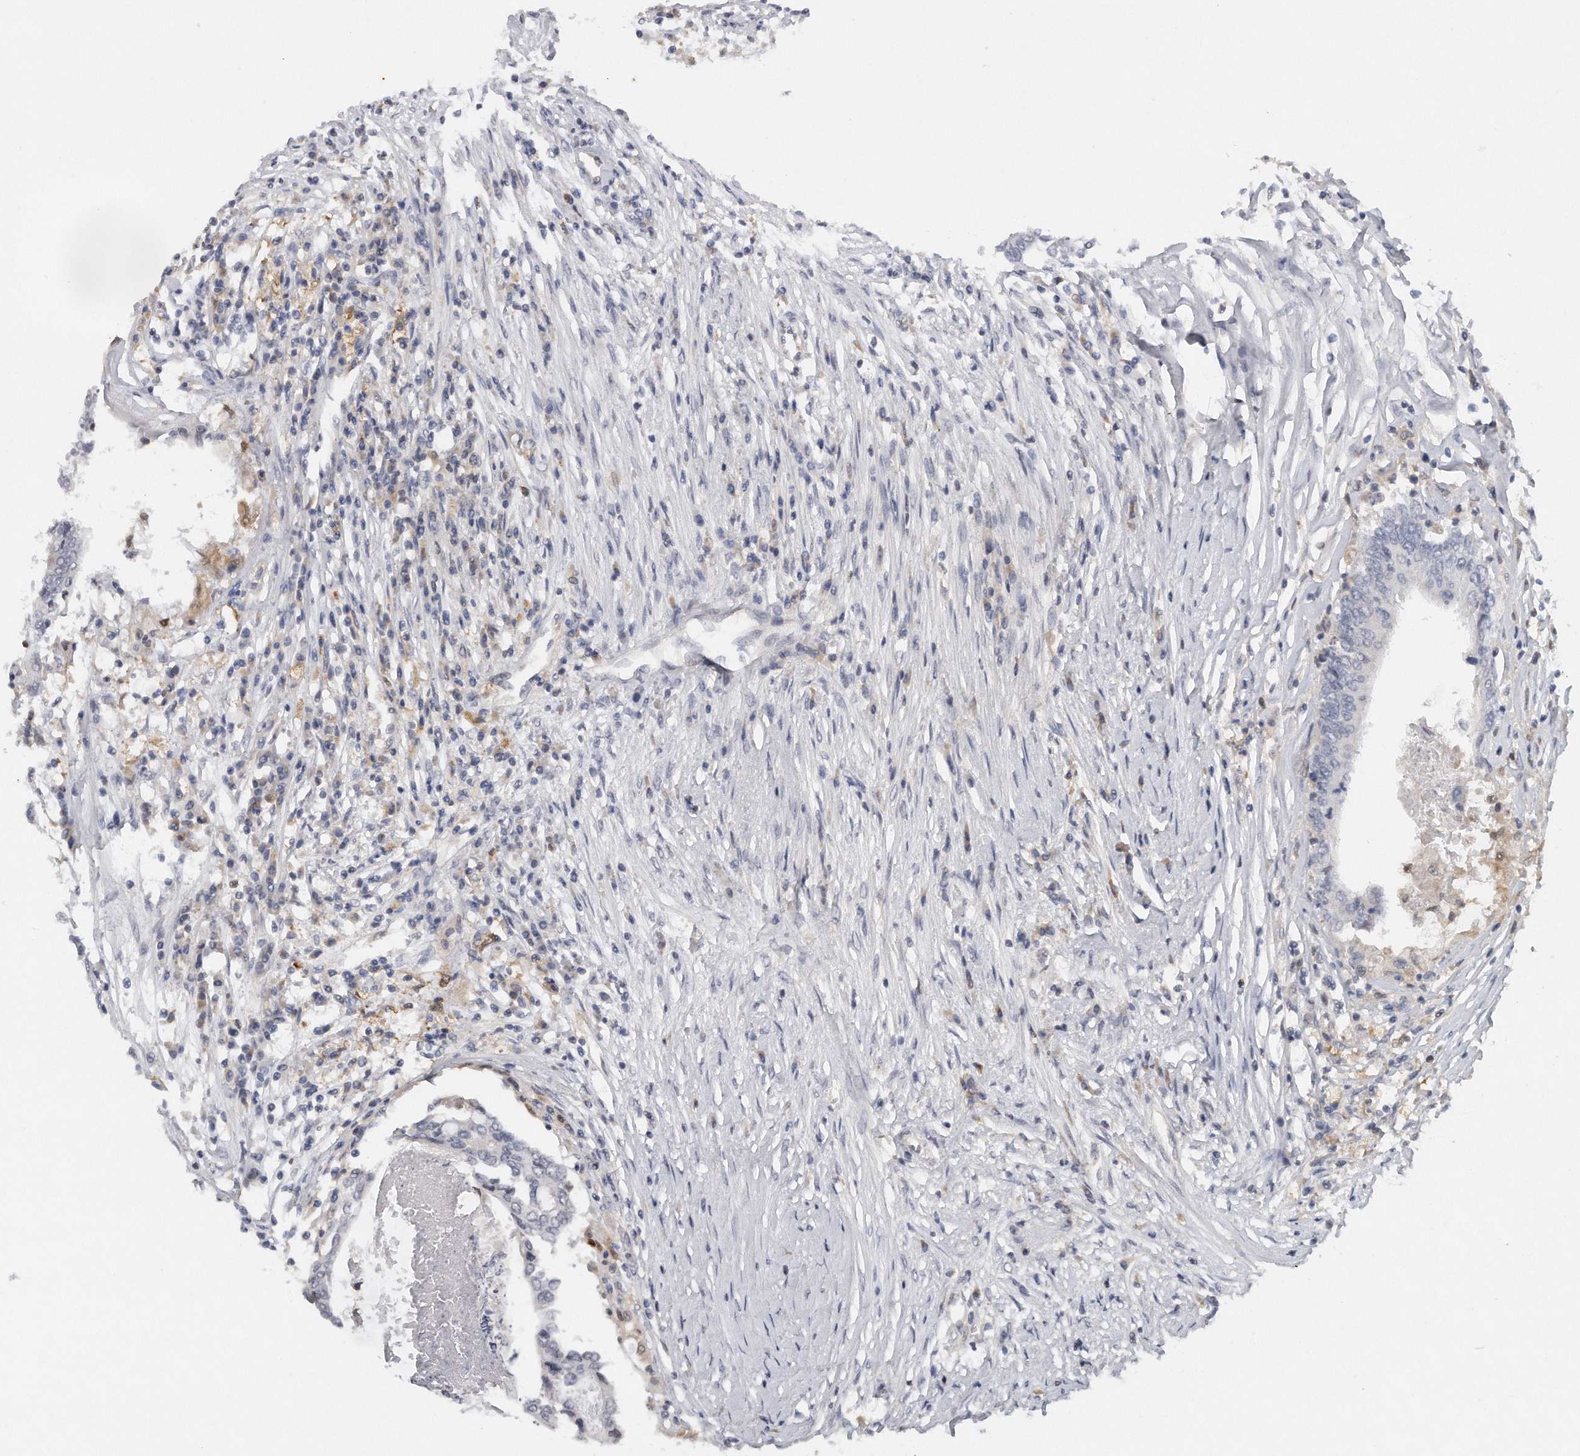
{"staining": {"intensity": "negative", "quantity": "none", "location": "none"}, "tissue": "colorectal cancer", "cell_type": "Tumor cells", "image_type": "cancer", "snomed": [{"axis": "morphology", "description": "Adenocarcinoma, NOS"}, {"axis": "topography", "description": "Rectum"}], "caption": "IHC histopathology image of human colorectal adenocarcinoma stained for a protein (brown), which shows no expression in tumor cells.", "gene": "CAMK1", "patient": {"sex": "male", "age": 63}}